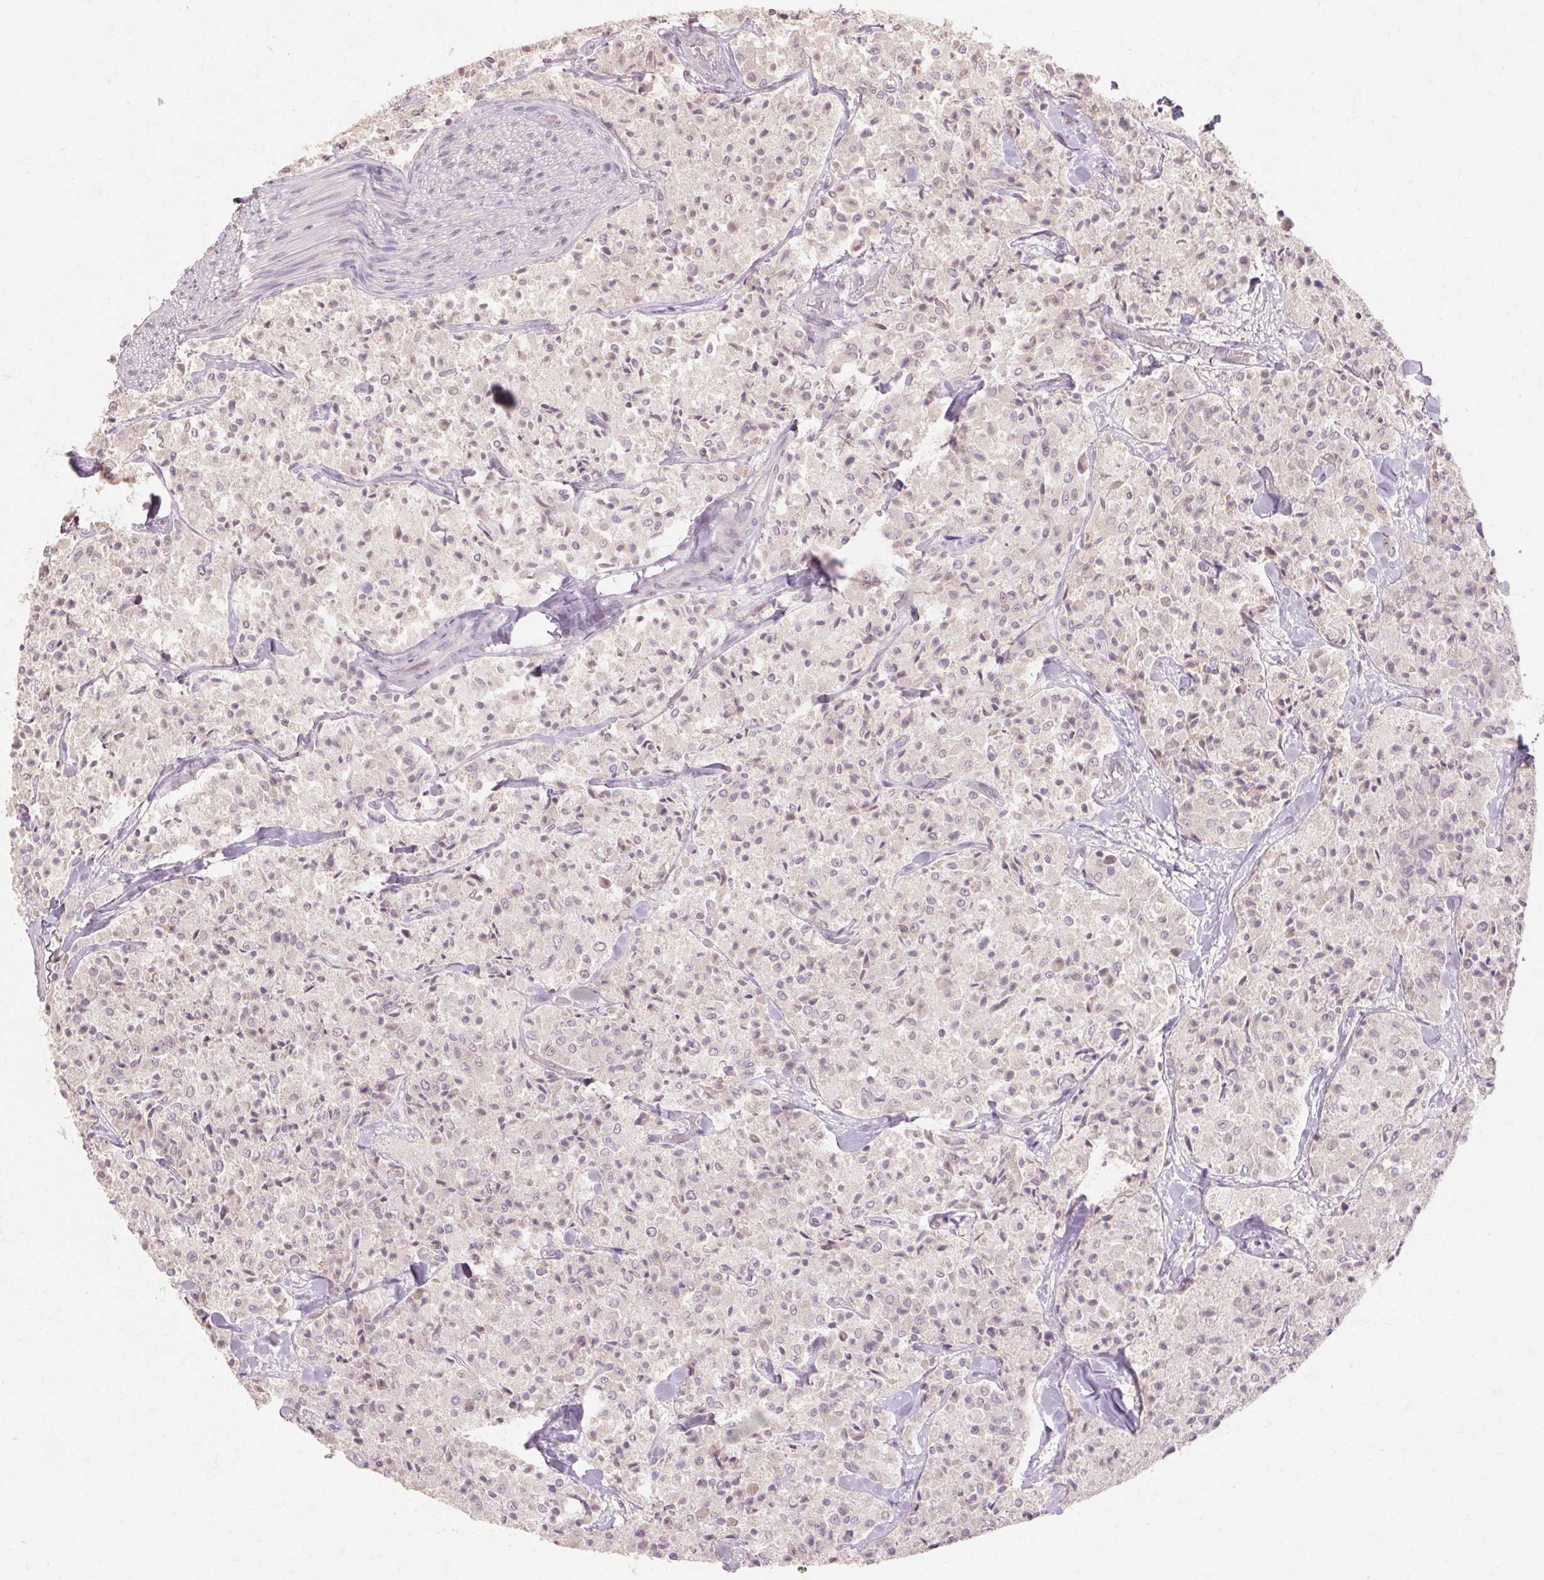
{"staining": {"intensity": "negative", "quantity": "none", "location": "none"}, "tissue": "carcinoid", "cell_type": "Tumor cells", "image_type": "cancer", "snomed": [{"axis": "morphology", "description": "Carcinoid, malignant, NOS"}, {"axis": "topography", "description": "Lung"}], "caption": "High magnification brightfield microscopy of carcinoid stained with DAB (brown) and counterstained with hematoxylin (blue): tumor cells show no significant positivity. (IHC, brightfield microscopy, high magnification).", "gene": "SKP2", "patient": {"sex": "male", "age": 71}}